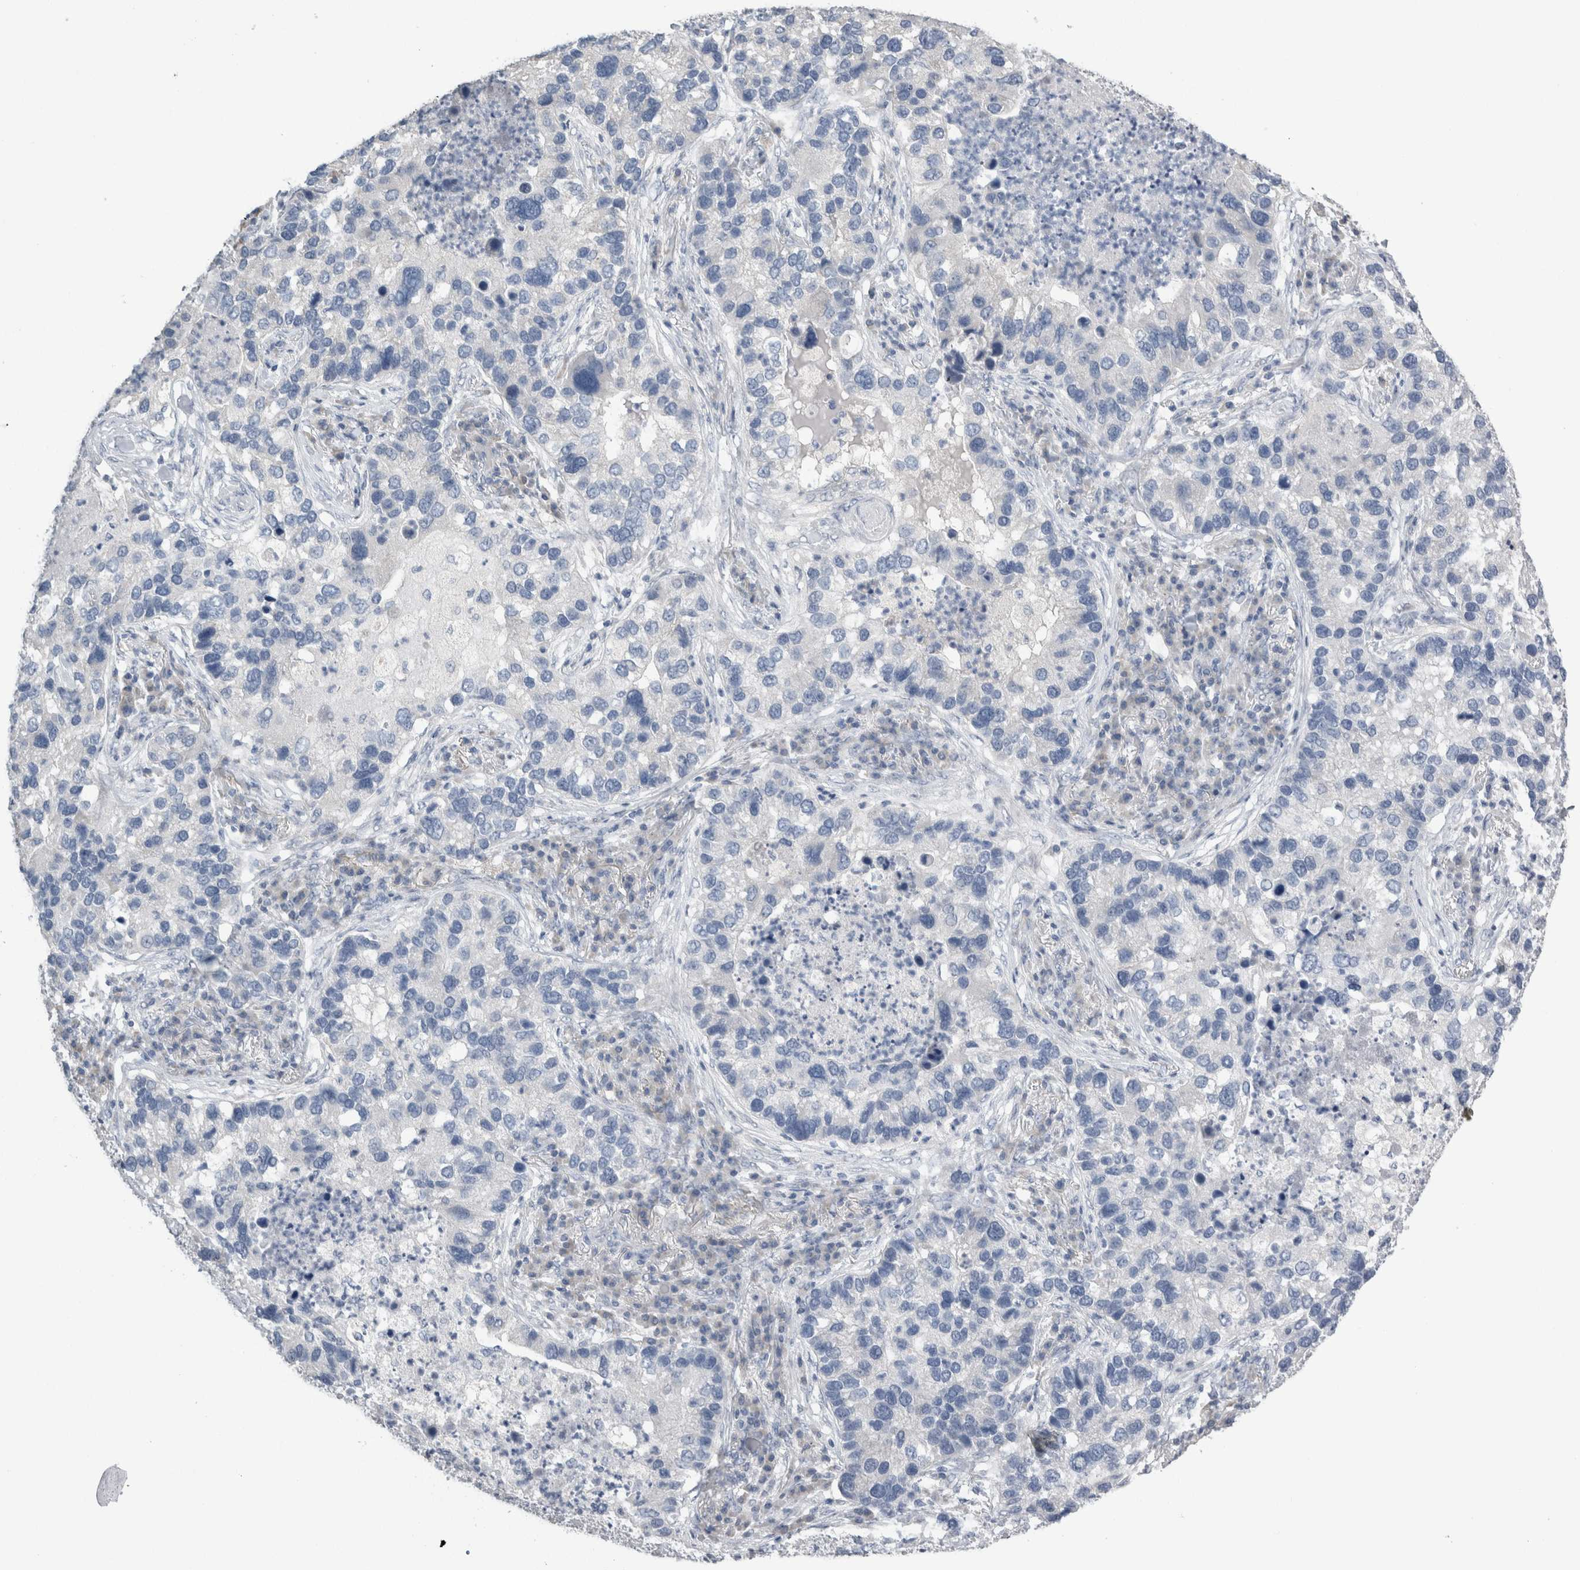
{"staining": {"intensity": "negative", "quantity": "none", "location": "none"}, "tissue": "lung cancer", "cell_type": "Tumor cells", "image_type": "cancer", "snomed": [{"axis": "morphology", "description": "Normal tissue, NOS"}, {"axis": "morphology", "description": "Adenocarcinoma, NOS"}, {"axis": "topography", "description": "Bronchus"}, {"axis": "topography", "description": "Lung"}], "caption": "This is an IHC histopathology image of adenocarcinoma (lung). There is no staining in tumor cells.", "gene": "NEFM", "patient": {"sex": "male", "age": 54}}